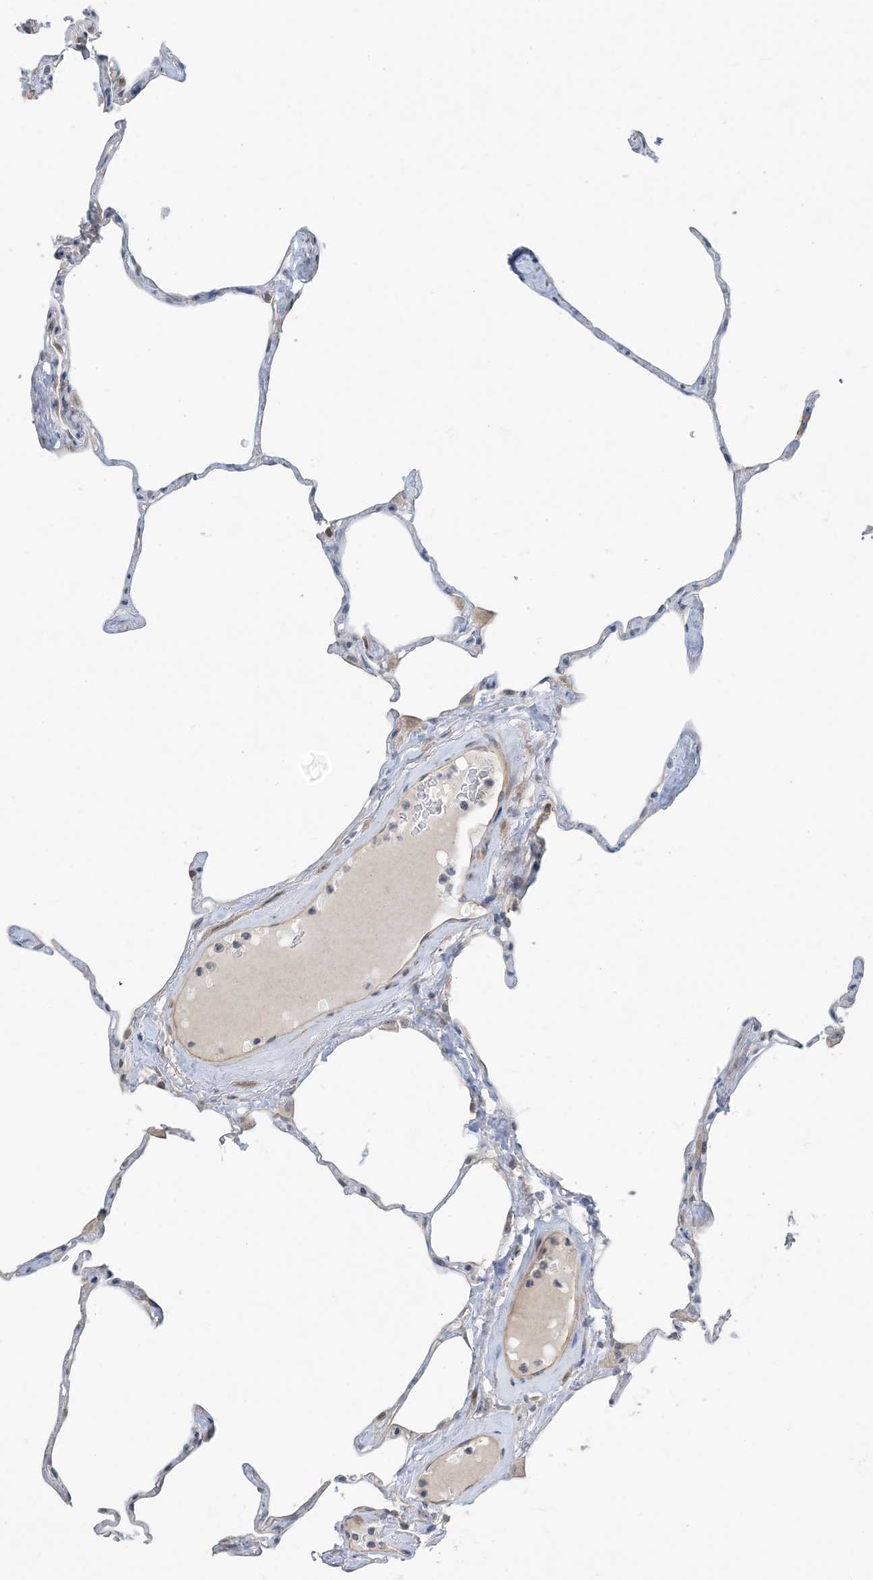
{"staining": {"intensity": "negative", "quantity": "none", "location": "none"}, "tissue": "lung", "cell_type": "Alveolar cells", "image_type": "normal", "snomed": [{"axis": "morphology", "description": "Normal tissue, NOS"}, {"axis": "topography", "description": "Lung"}], "caption": "High power microscopy photomicrograph of an immunohistochemistry image of benign lung, revealing no significant positivity in alveolar cells. (DAB (3,3'-diaminobenzidine) IHC visualized using brightfield microscopy, high magnification).", "gene": "IL36B", "patient": {"sex": "male", "age": 65}}